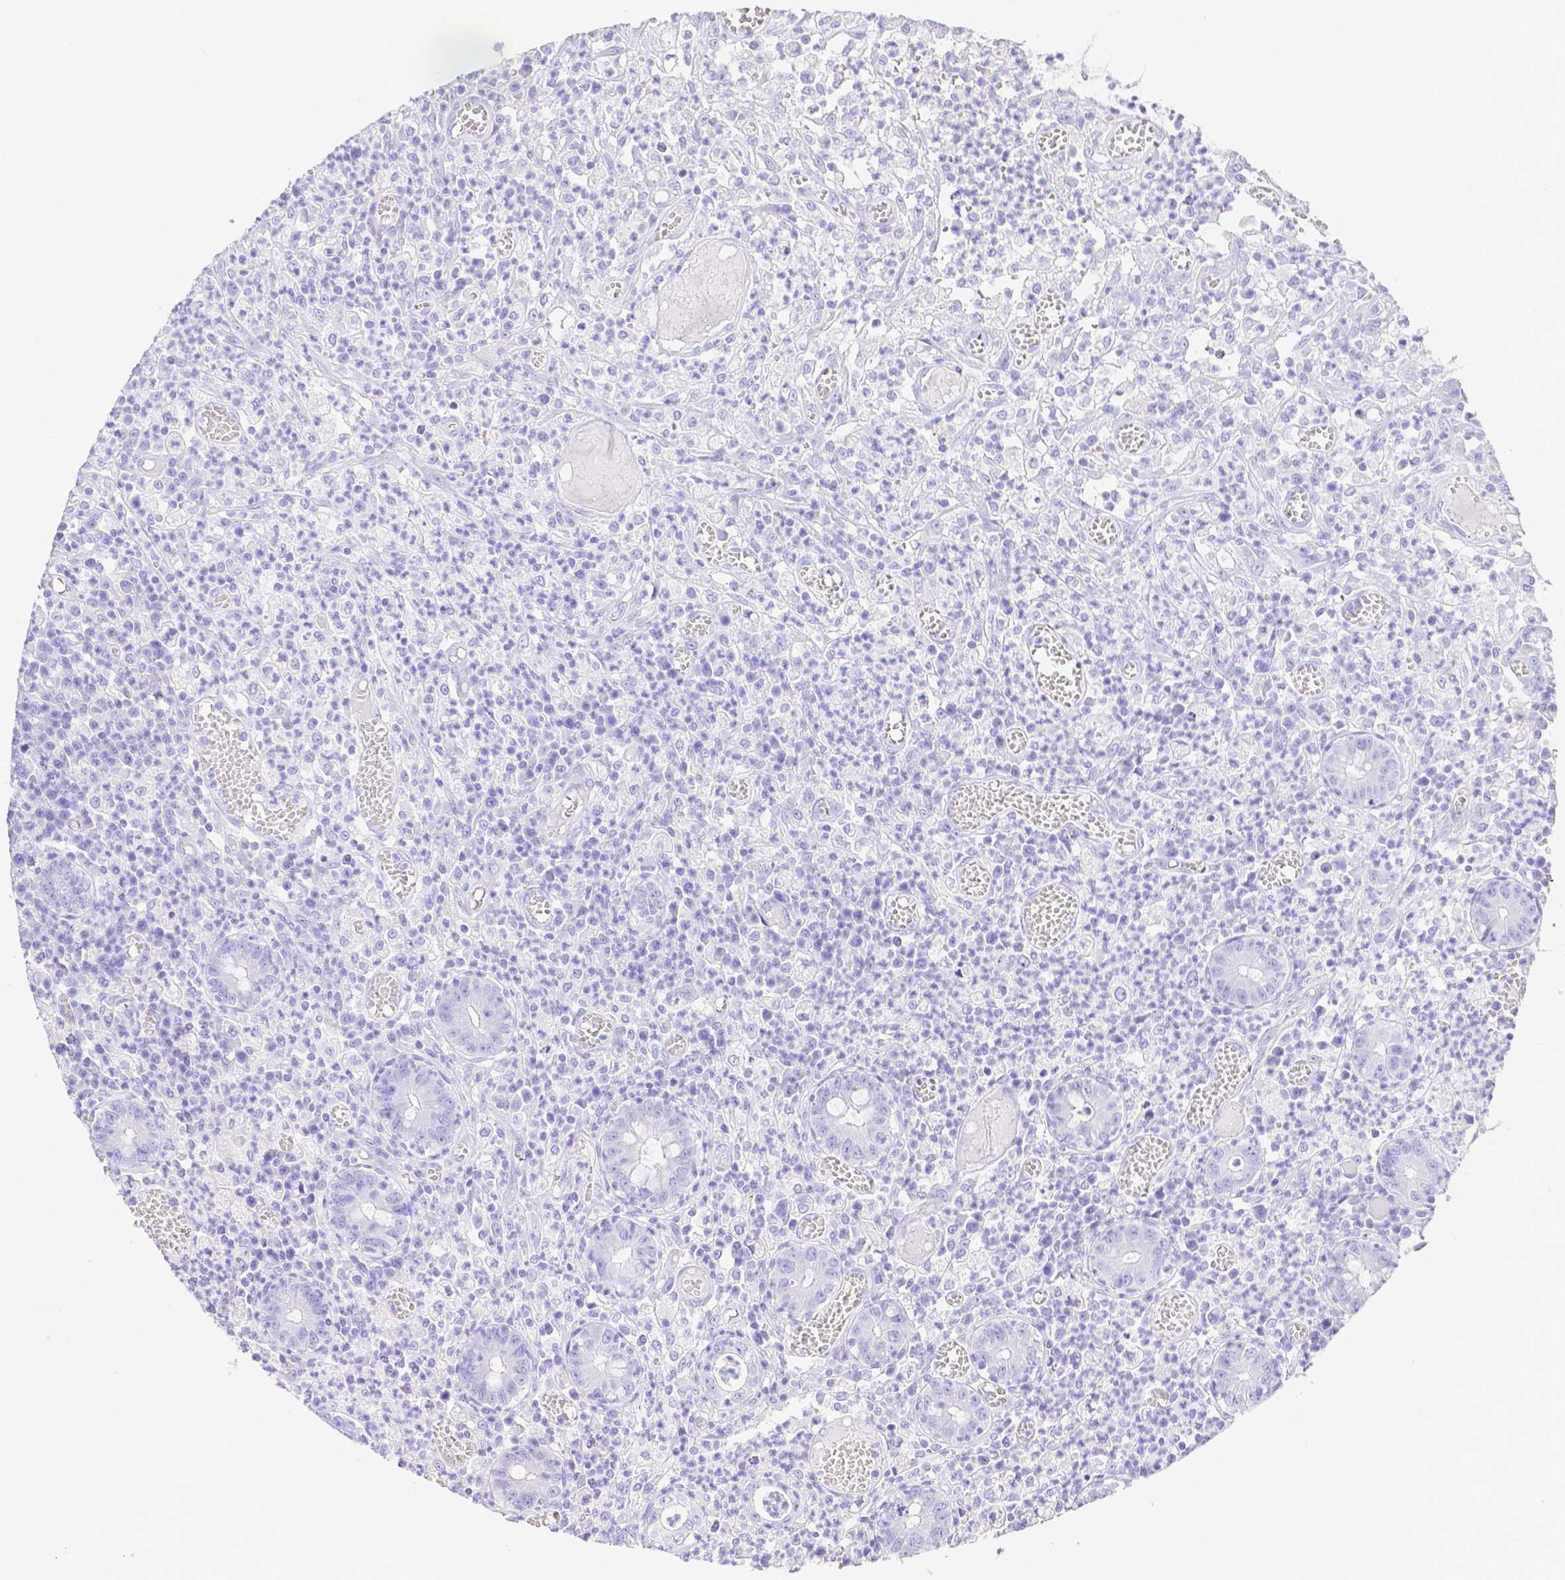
{"staining": {"intensity": "negative", "quantity": "none", "location": "none"}, "tissue": "colorectal cancer", "cell_type": "Tumor cells", "image_type": "cancer", "snomed": [{"axis": "morphology", "description": "Normal tissue, NOS"}, {"axis": "morphology", "description": "Adenocarcinoma, NOS"}, {"axis": "topography", "description": "Colon"}], "caption": "This is a photomicrograph of immunohistochemistry (IHC) staining of colorectal cancer, which shows no positivity in tumor cells.", "gene": "SMR3A", "patient": {"sex": "male", "age": 65}}